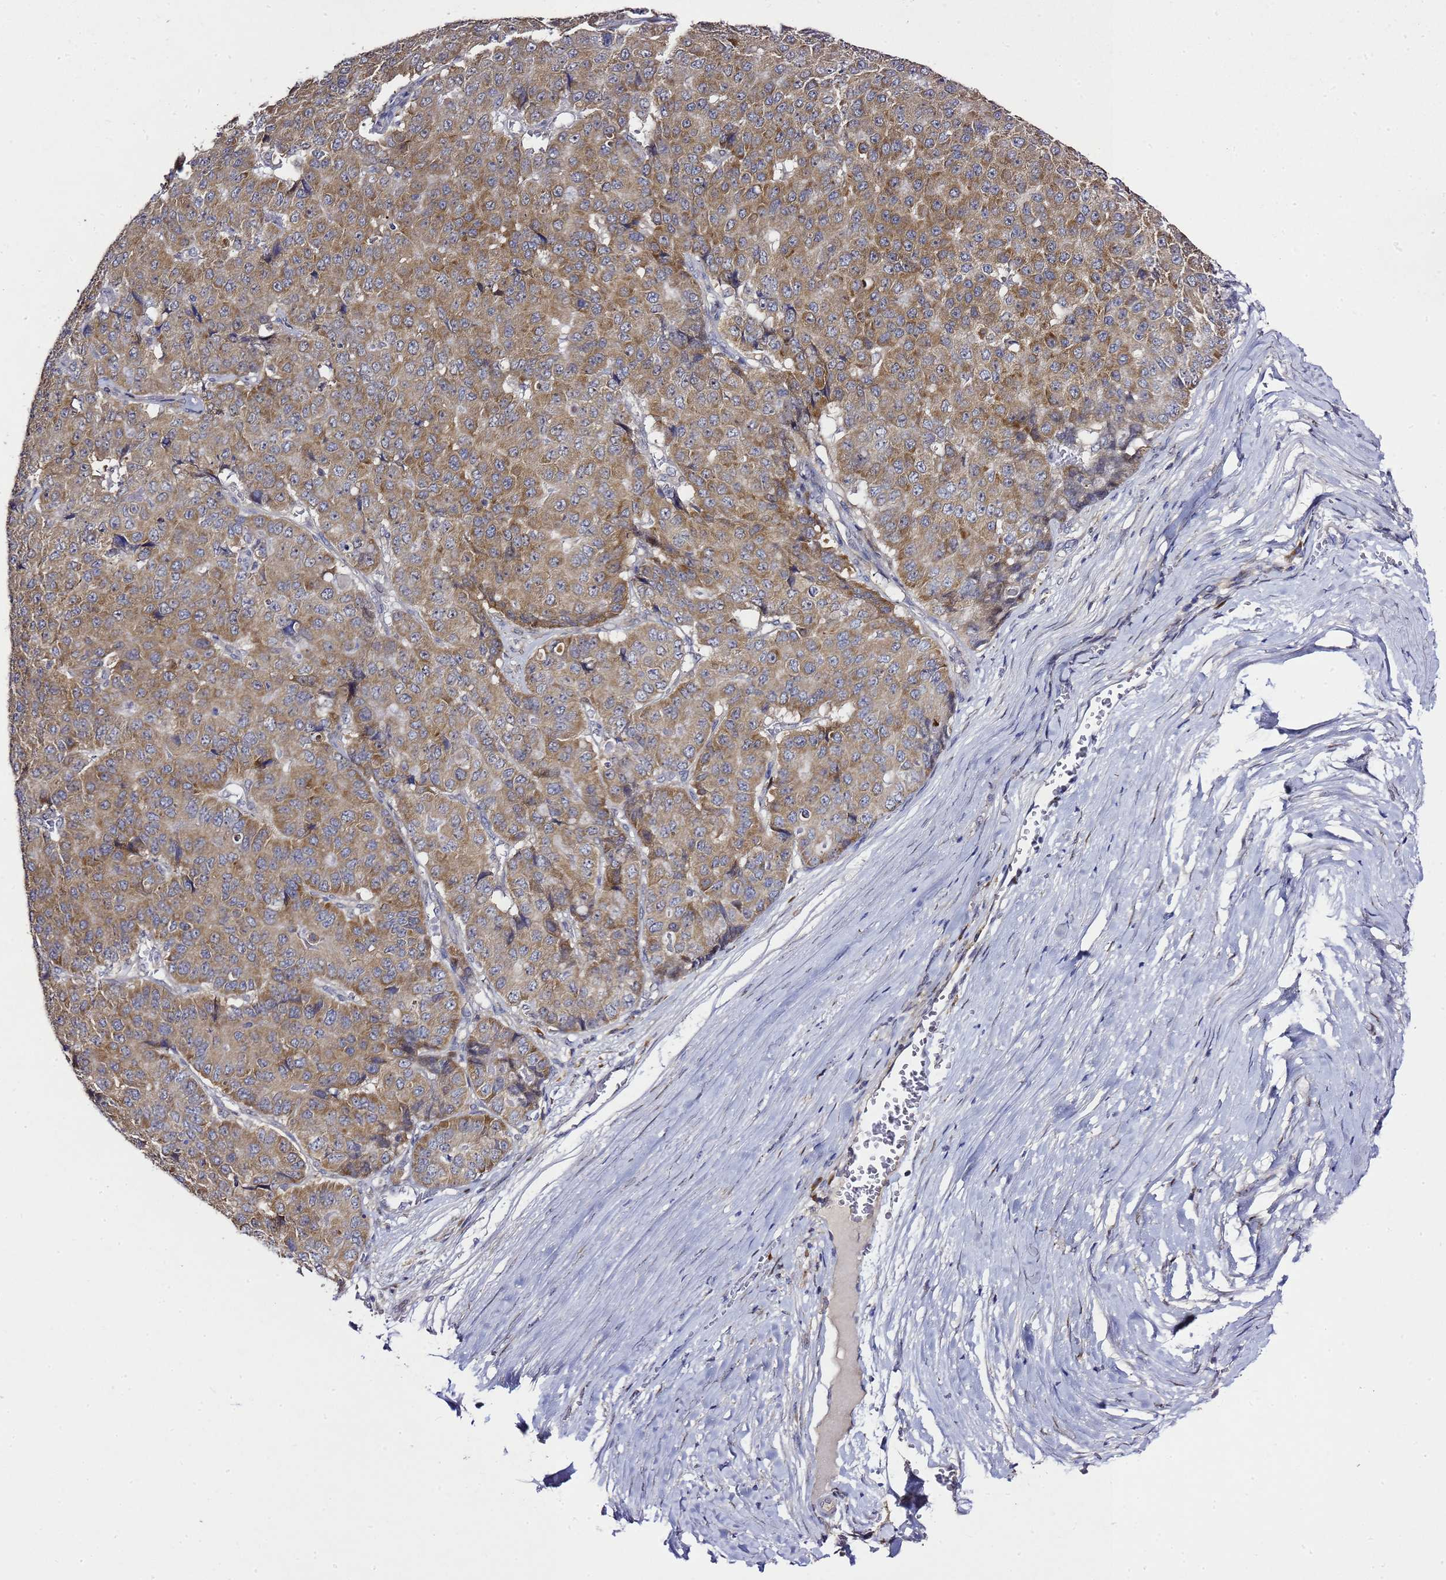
{"staining": {"intensity": "moderate", "quantity": ">75%", "location": "cytoplasmic/membranous"}, "tissue": "pancreatic cancer", "cell_type": "Tumor cells", "image_type": "cancer", "snomed": [{"axis": "morphology", "description": "Adenocarcinoma, NOS"}, {"axis": "topography", "description": "Pancreas"}], "caption": "Adenocarcinoma (pancreatic) stained for a protein (brown) shows moderate cytoplasmic/membranous positive expression in about >75% of tumor cells.", "gene": "ALG3", "patient": {"sex": "male", "age": 50}}